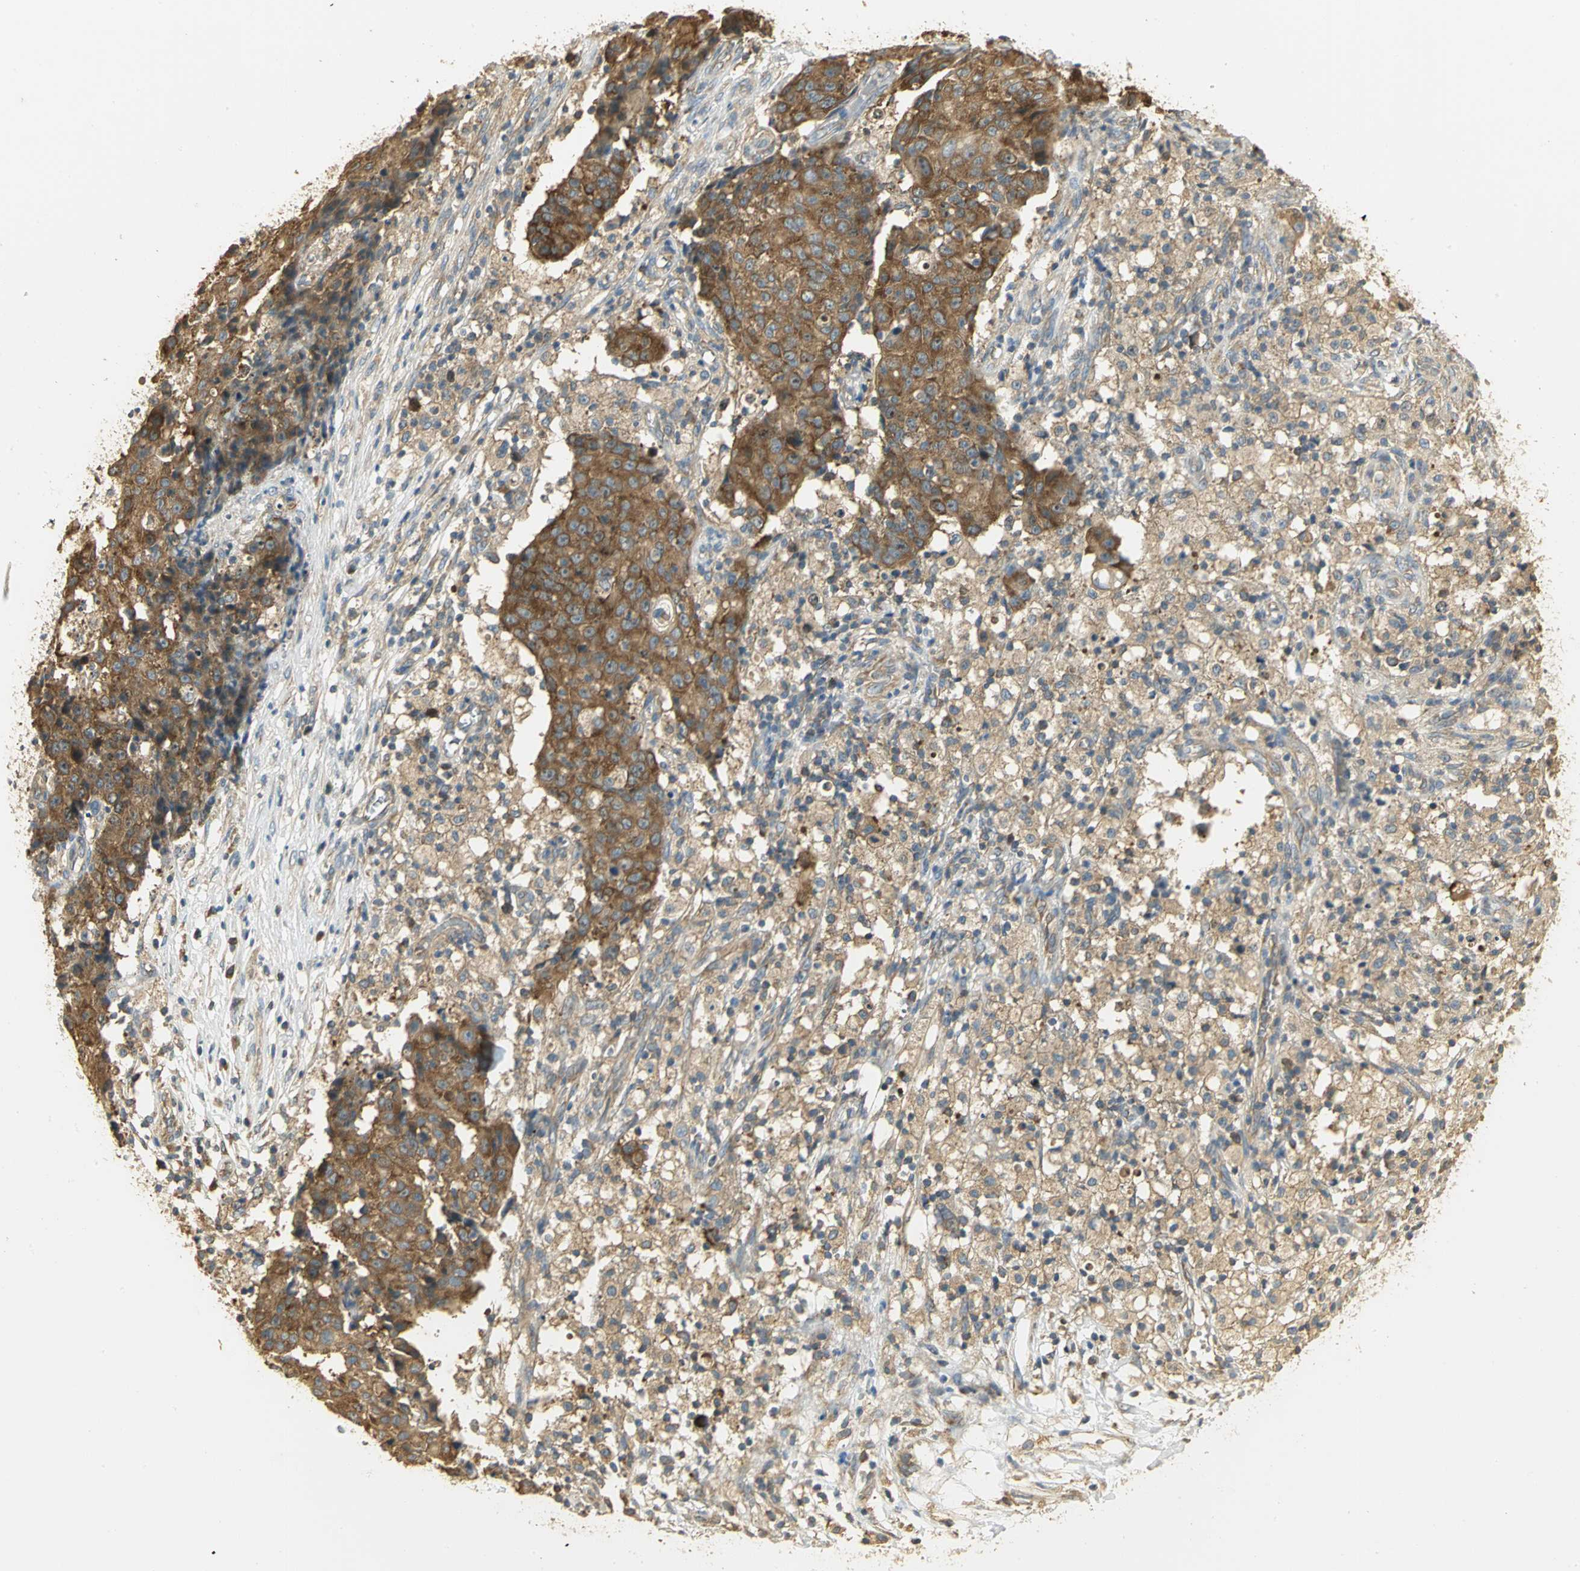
{"staining": {"intensity": "strong", "quantity": ">75%", "location": "cytoplasmic/membranous"}, "tissue": "ovarian cancer", "cell_type": "Tumor cells", "image_type": "cancer", "snomed": [{"axis": "morphology", "description": "Carcinoma, endometroid"}, {"axis": "topography", "description": "Ovary"}], "caption": "Immunohistochemistry of human ovarian endometroid carcinoma displays high levels of strong cytoplasmic/membranous positivity in about >75% of tumor cells. (DAB IHC, brown staining for protein, blue staining for nuclei).", "gene": "RARS1", "patient": {"sex": "female", "age": 42}}